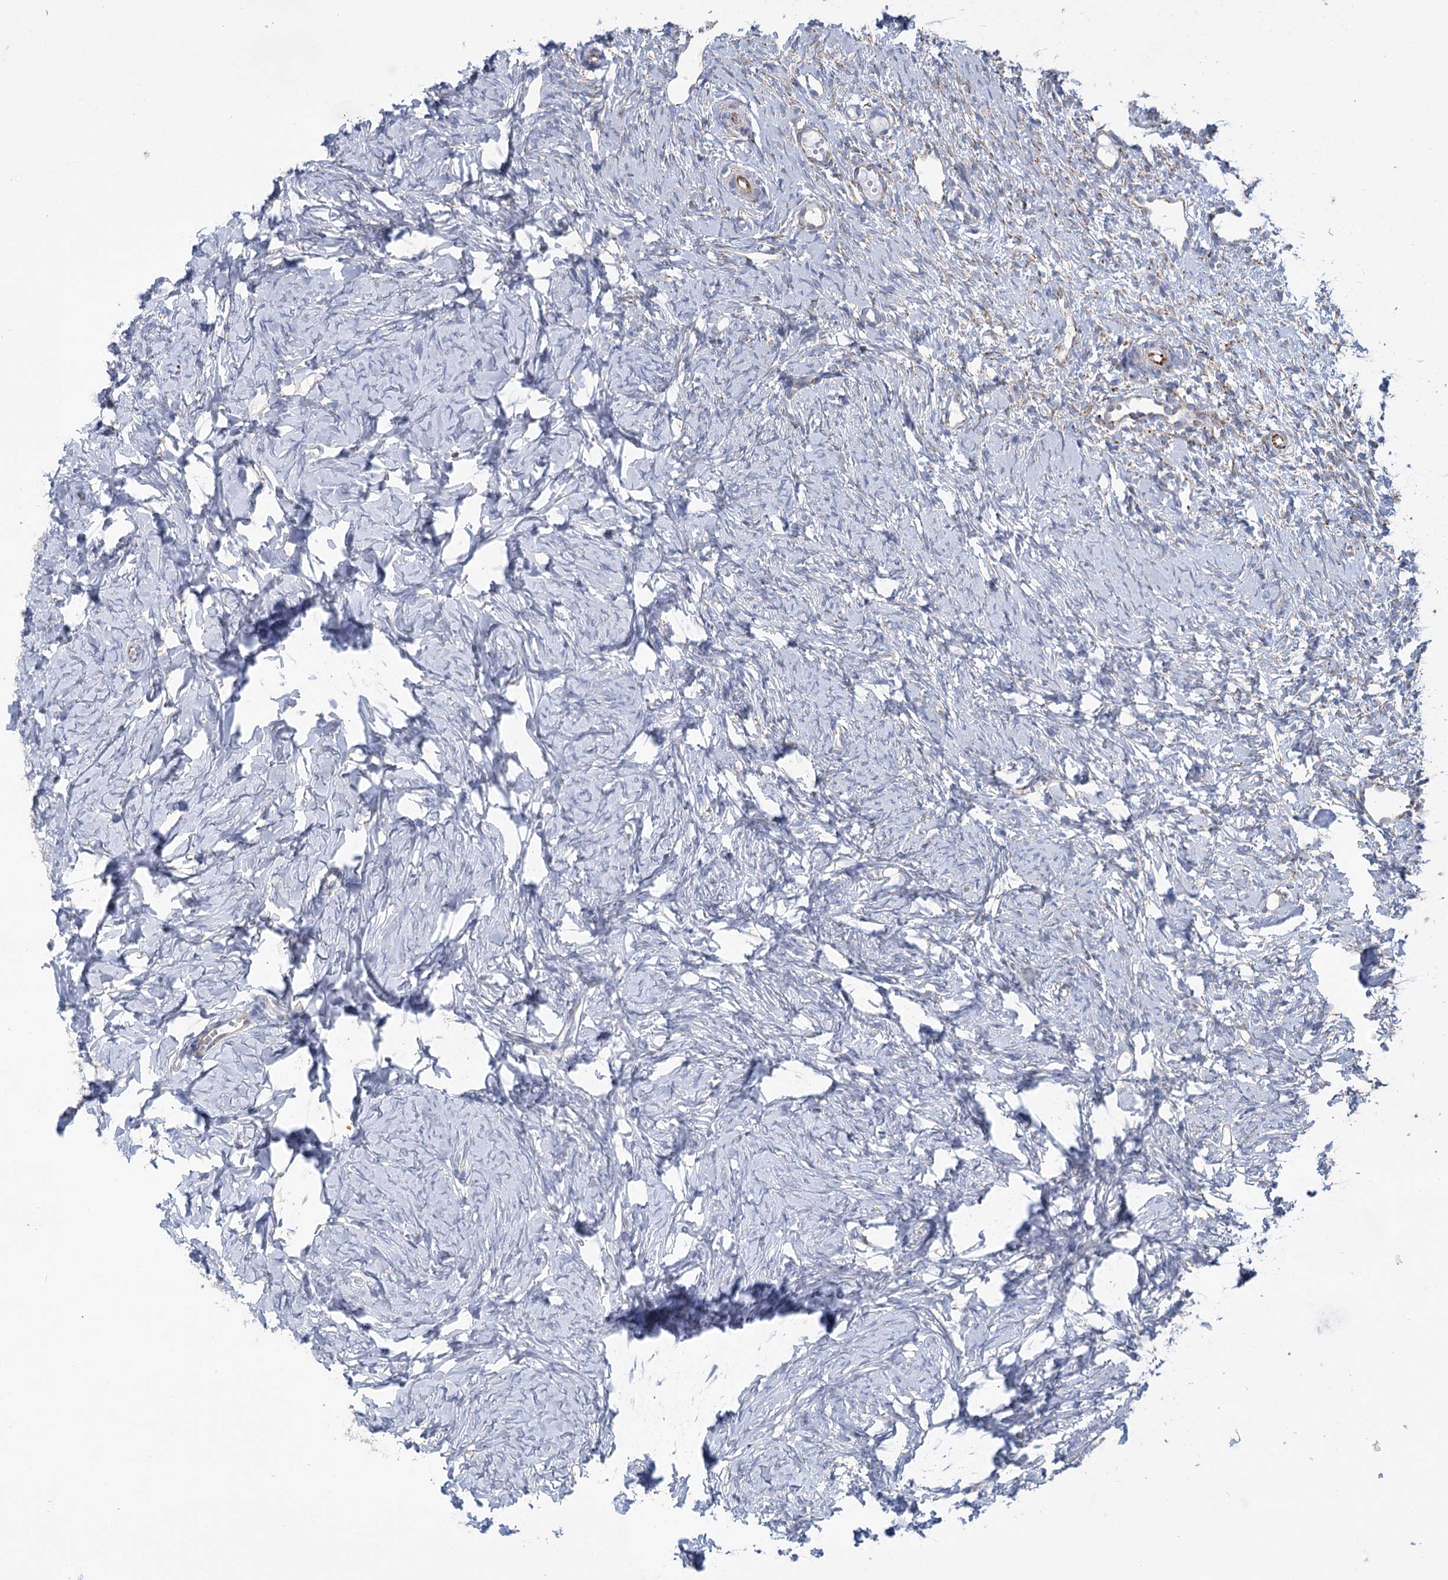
{"staining": {"intensity": "negative", "quantity": "none", "location": "none"}, "tissue": "ovary", "cell_type": "Ovarian stroma cells", "image_type": "normal", "snomed": [{"axis": "morphology", "description": "Normal tissue, NOS"}, {"axis": "topography", "description": "Ovary"}], "caption": "Human ovary stained for a protein using IHC reveals no expression in ovarian stroma cells.", "gene": "DHTKD1", "patient": {"sex": "female", "age": 51}}